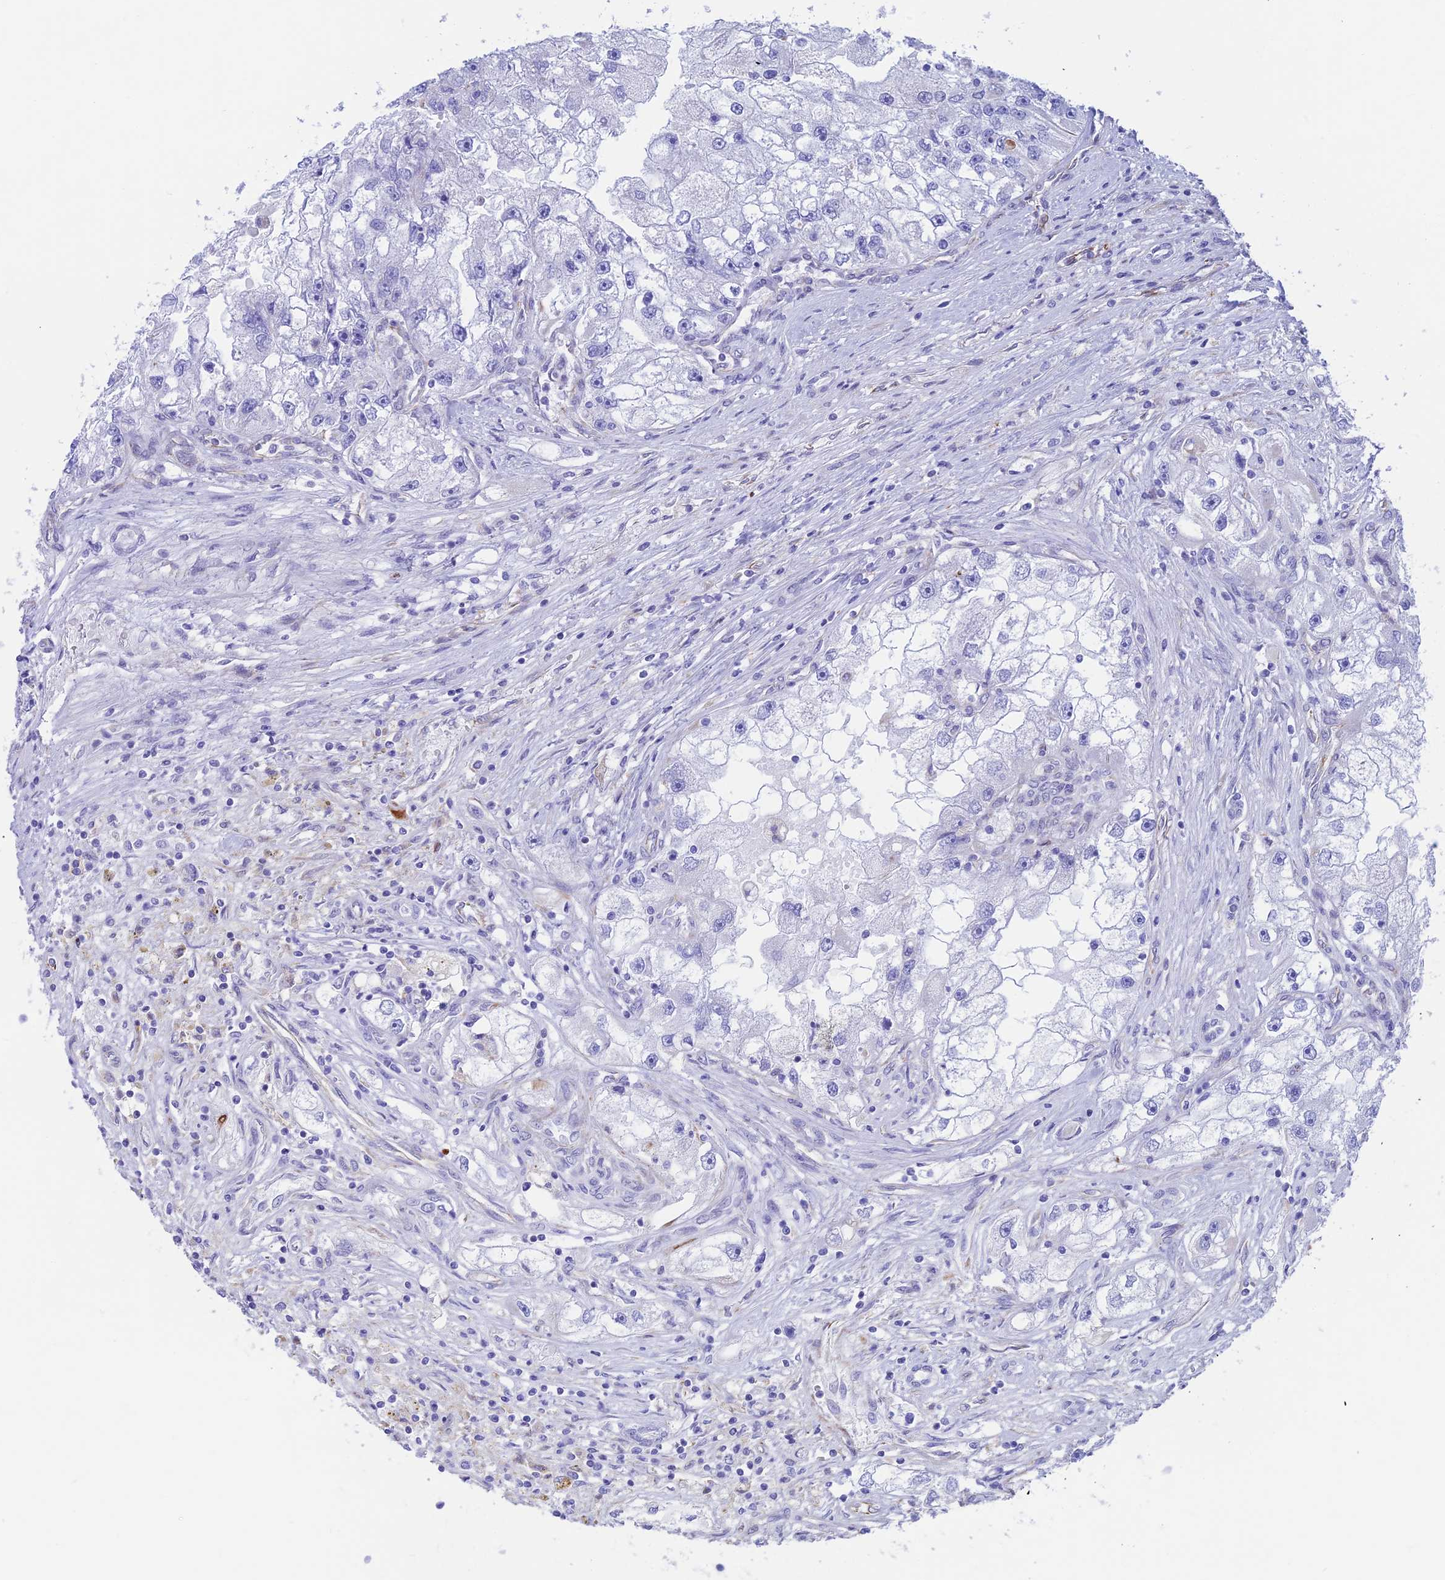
{"staining": {"intensity": "negative", "quantity": "none", "location": "none"}, "tissue": "renal cancer", "cell_type": "Tumor cells", "image_type": "cancer", "snomed": [{"axis": "morphology", "description": "Adenocarcinoma, NOS"}, {"axis": "topography", "description": "Kidney"}], "caption": "Renal cancer (adenocarcinoma) was stained to show a protein in brown. There is no significant staining in tumor cells. Nuclei are stained in blue.", "gene": "ZNF652", "patient": {"sex": "male", "age": 63}}